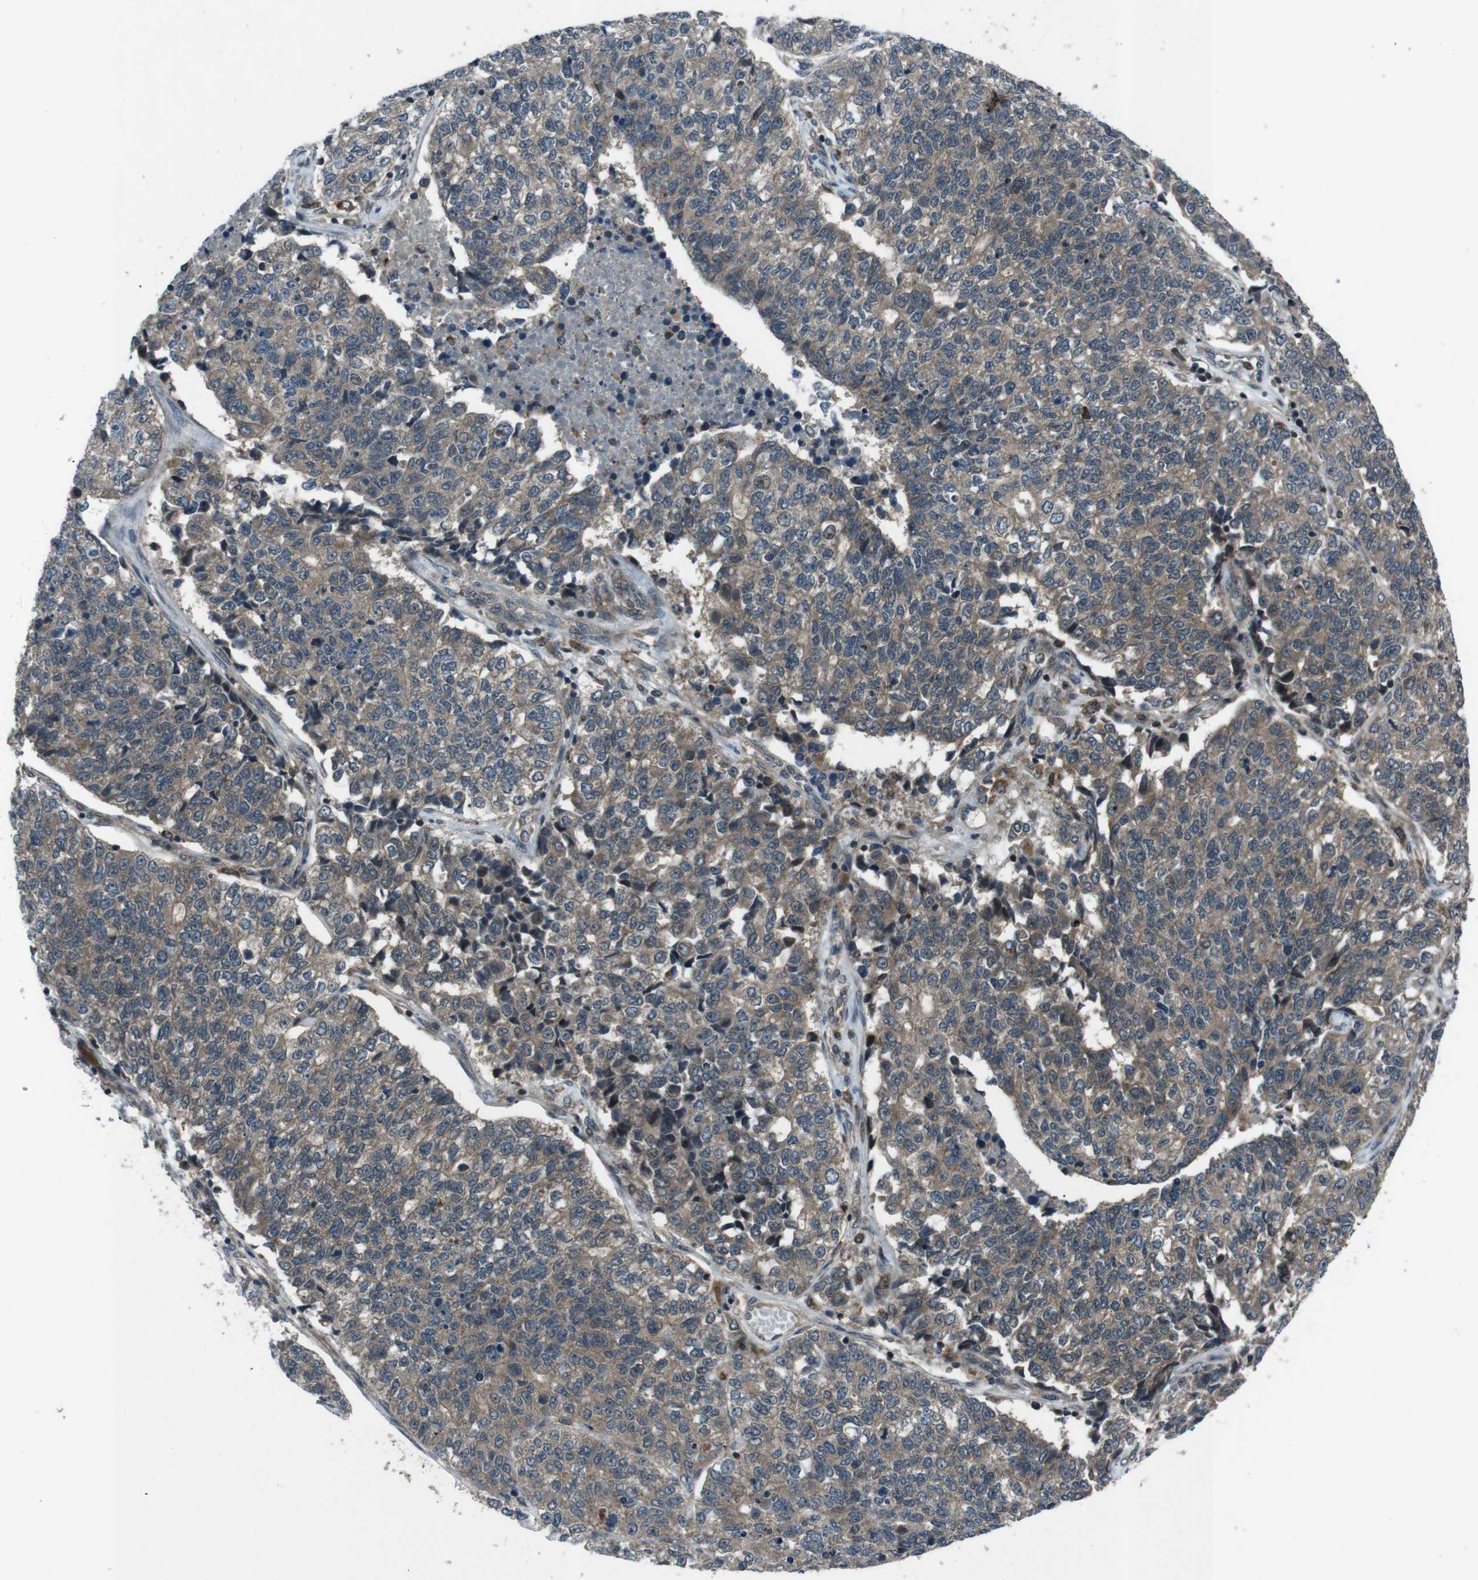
{"staining": {"intensity": "weak", "quantity": ">75%", "location": "cytoplasmic/membranous"}, "tissue": "lung cancer", "cell_type": "Tumor cells", "image_type": "cancer", "snomed": [{"axis": "morphology", "description": "Adenocarcinoma, NOS"}, {"axis": "topography", "description": "Lung"}], "caption": "Immunohistochemical staining of lung cancer exhibits weak cytoplasmic/membranous protein expression in approximately >75% of tumor cells.", "gene": "SLC27A4", "patient": {"sex": "male", "age": 49}}